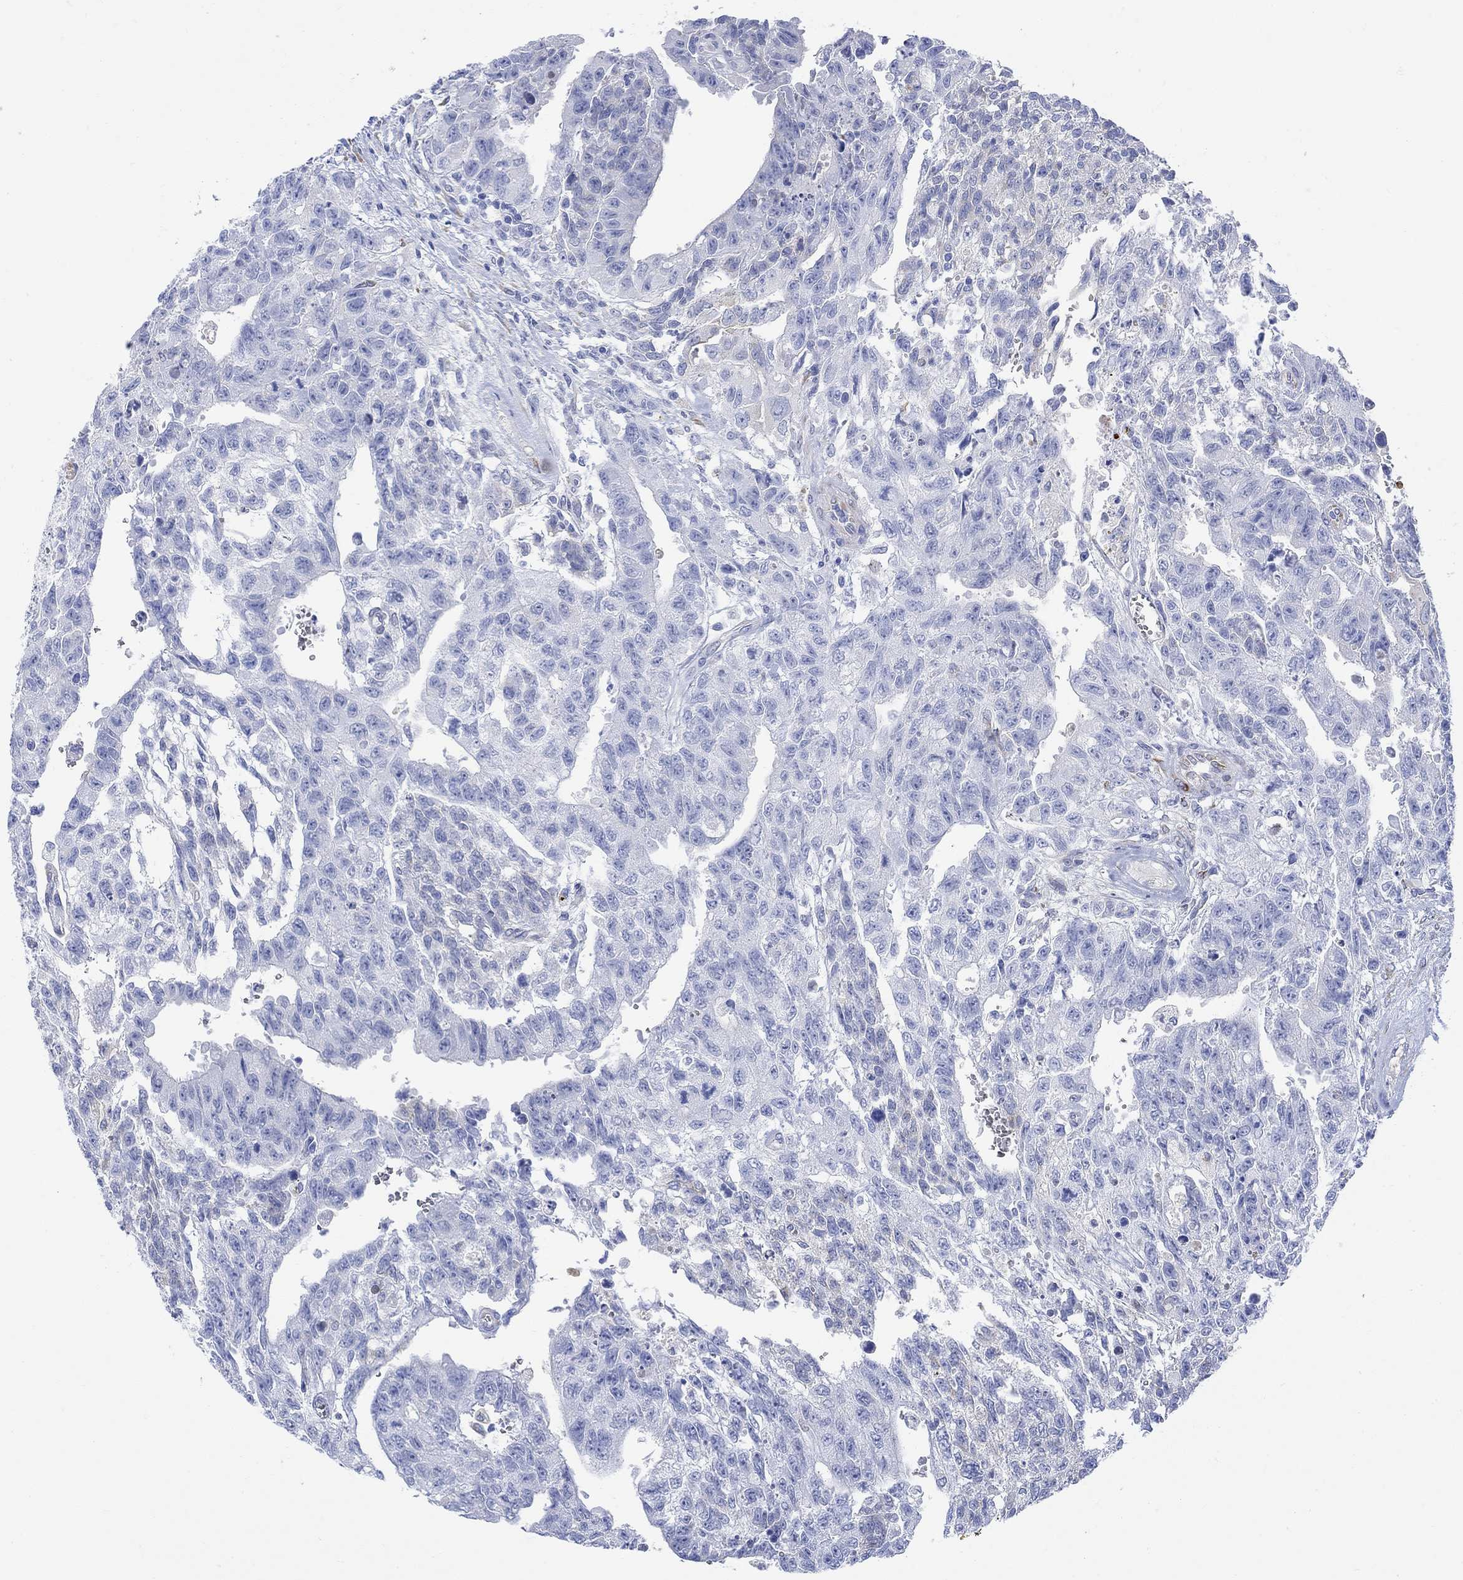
{"staining": {"intensity": "weak", "quantity": "<25%", "location": "cytoplasmic/membranous"}, "tissue": "testis cancer", "cell_type": "Tumor cells", "image_type": "cancer", "snomed": [{"axis": "morphology", "description": "Carcinoma, Embryonal, NOS"}, {"axis": "topography", "description": "Testis"}], "caption": "Immunohistochemistry (IHC) photomicrograph of neoplastic tissue: testis cancer stained with DAB (3,3'-diaminobenzidine) displays no significant protein positivity in tumor cells.", "gene": "MYL1", "patient": {"sex": "male", "age": 24}}